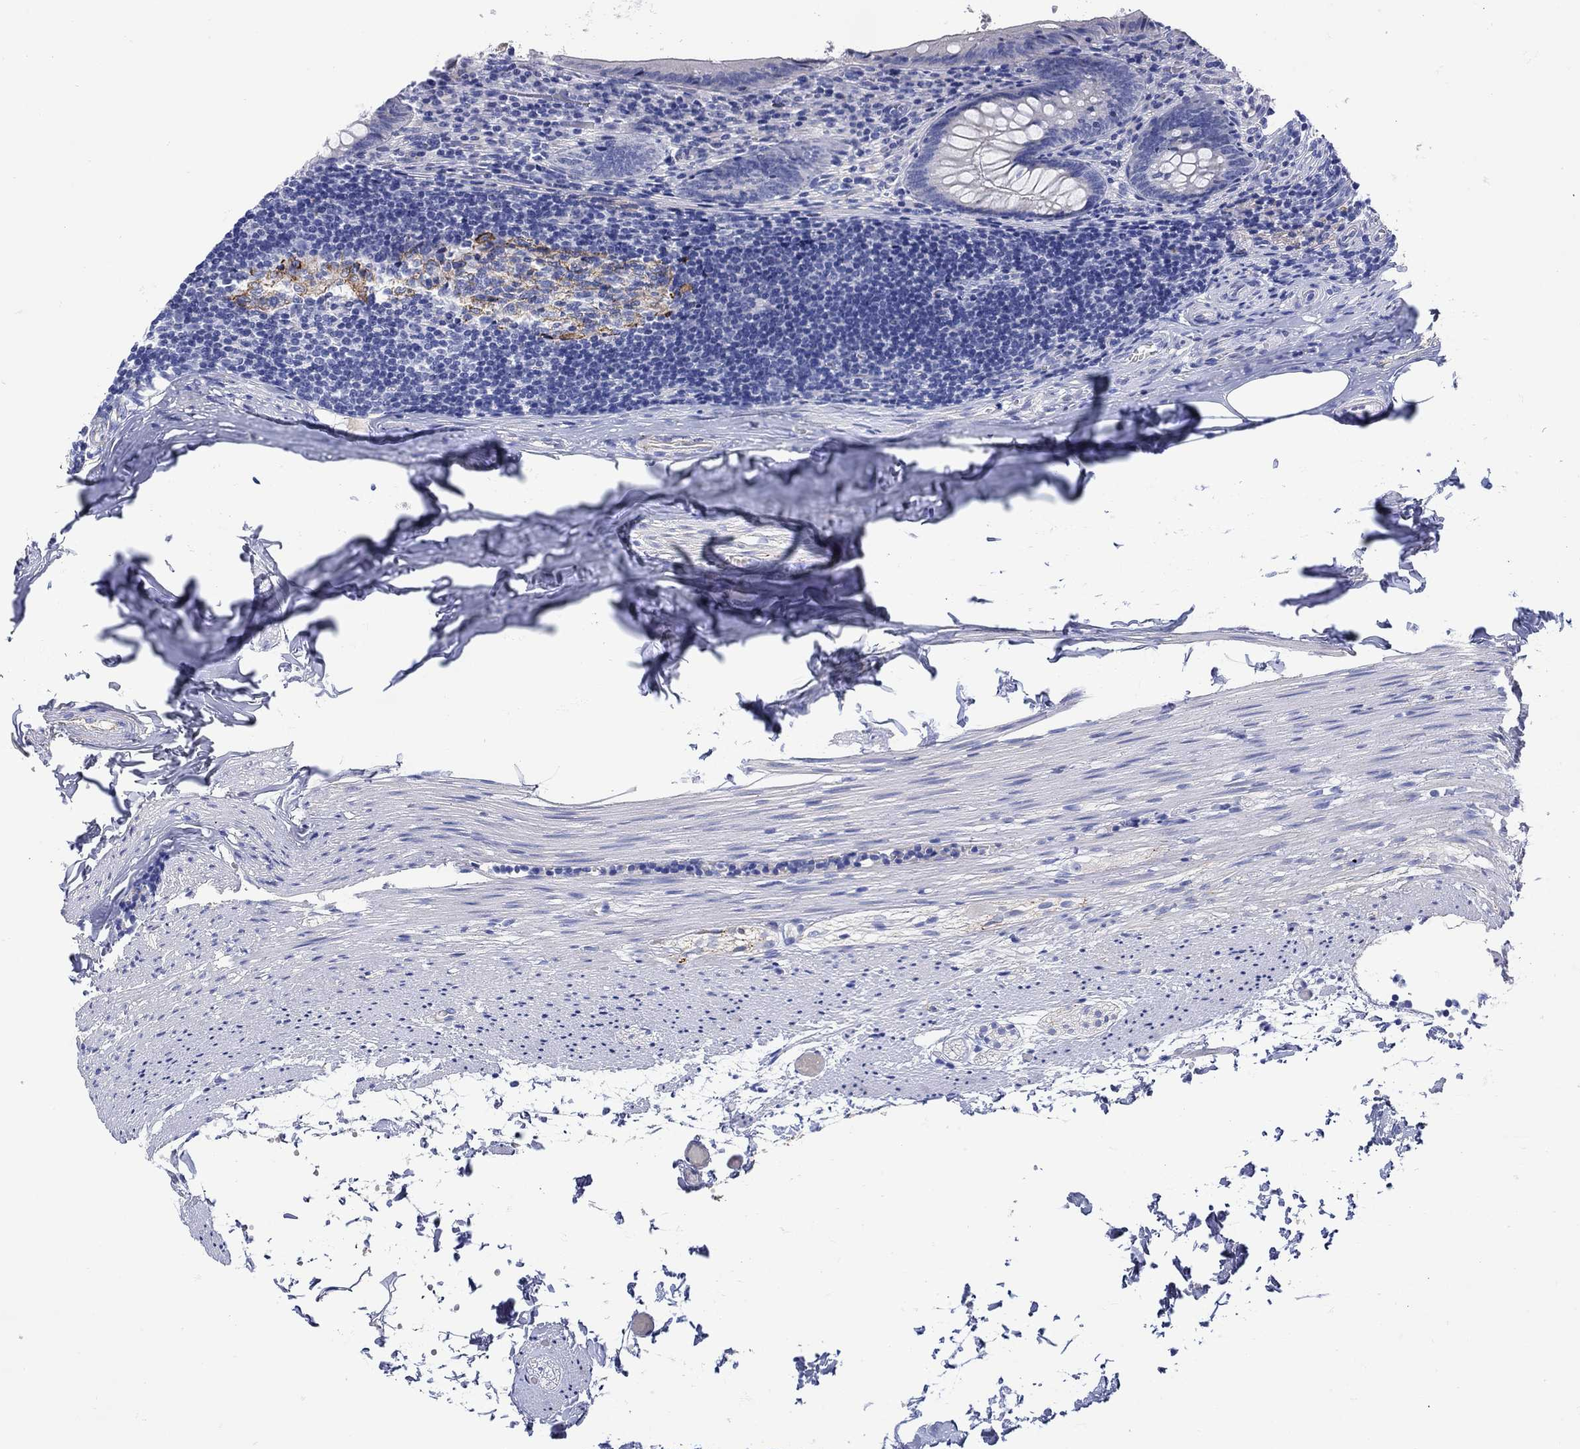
{"staining": {"intensity": "negative", "quantity": "none", "location": "none"}, "tissue": "appendix", "cell_type": "Glandular cells", "image_type": "normal", "snomed": [{"axis": "morphology", "description": "Normal tissue, NOS"}, {"axis": "topography", "description": "Appendix"}], "caption": "IHC photomicrograph of unremarkable appendix: human appendix stained with DAB reveals no significant protein expression in glandular cells. (DAB immunohistochemistry visualized using brightfield microscopy, high magnification).", "gene": "ANKMY1", "patient": {"sex": "female", "age": 23}}